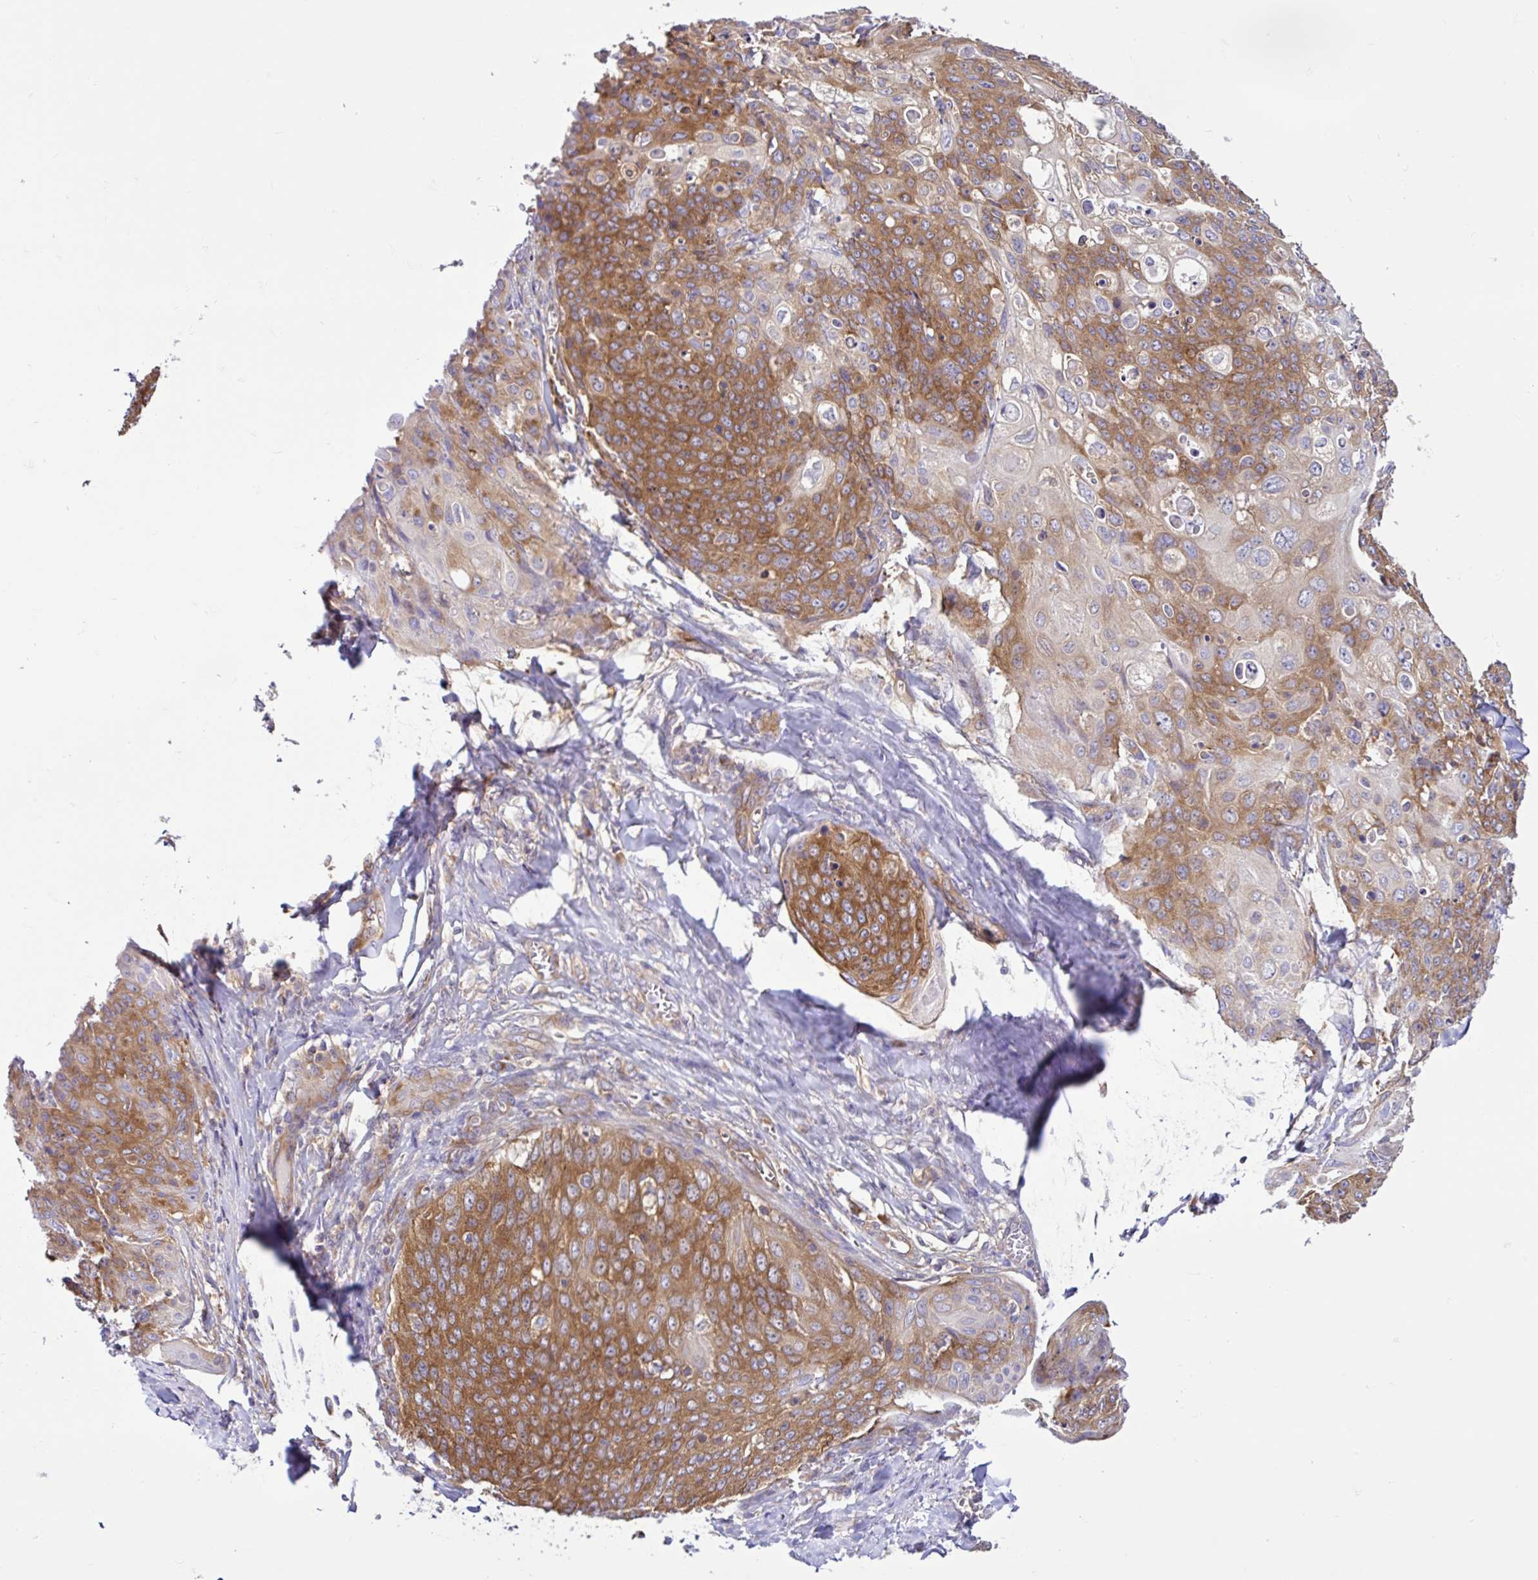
{"staining": {"intensity": "moderate", "quantity": "25%-75%", "location": "cytoplasmic/membranous"}, "tissue": "skin cancer", "cell_type": "Tumor cells", "image_type": "cancer", "snomed": [{"axis": "morphology", "description": "Squamous cell carcinoma, NOS"}, {"axis": "topography", "description": "Skin"}, {"axis": "topography", "description": "Vulva"}], "caption": "Protein staining of skin cancer tissue reveals moderate cytoplasmic/membranous positivity in about 25%-75% of tumor cells. Ihc stains the protein of interest in brown and the nuclei are stained blue.", "gene": "LARS1", "patient": {"sex": "female", "age": 85}}